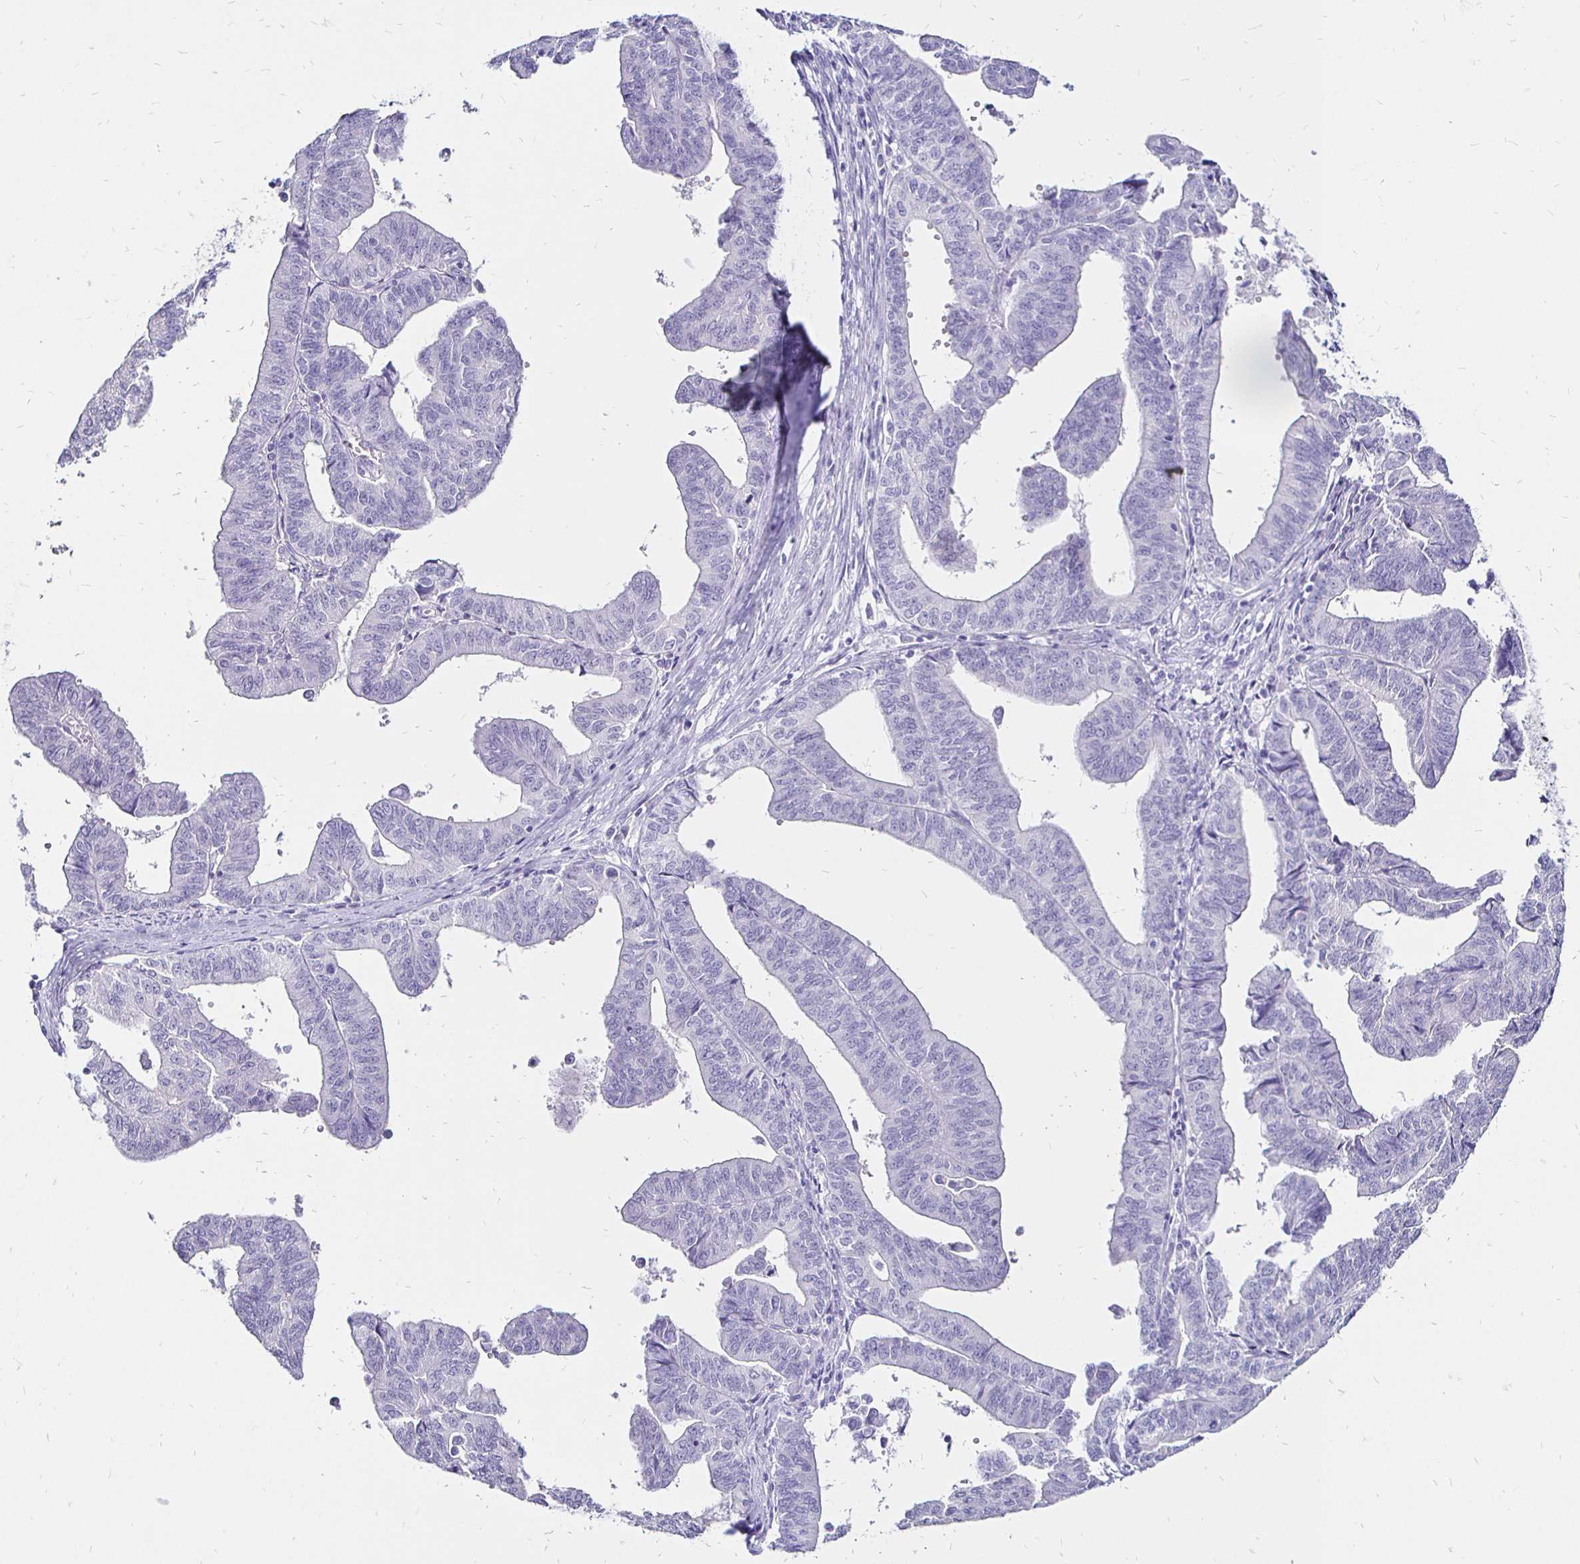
{"staining": {"intensity": "negative", "quantity": "none", "location": "none"}, "tissue": "endometrial cancer", "cell_type": "Tumor cells", "image_type": "cancer", "snomed": [{"axis": "morphology", "description": "Adenocarcinoma, NOS"}, {"axis": "topography", "description": "Endometrium"}], "caption": "Endometrial cancer was stained to show a protein in brown. There is no significant staining in tumor cells.", "gene": "IRGC", "patient": {"sex": "female", "age": 65}}